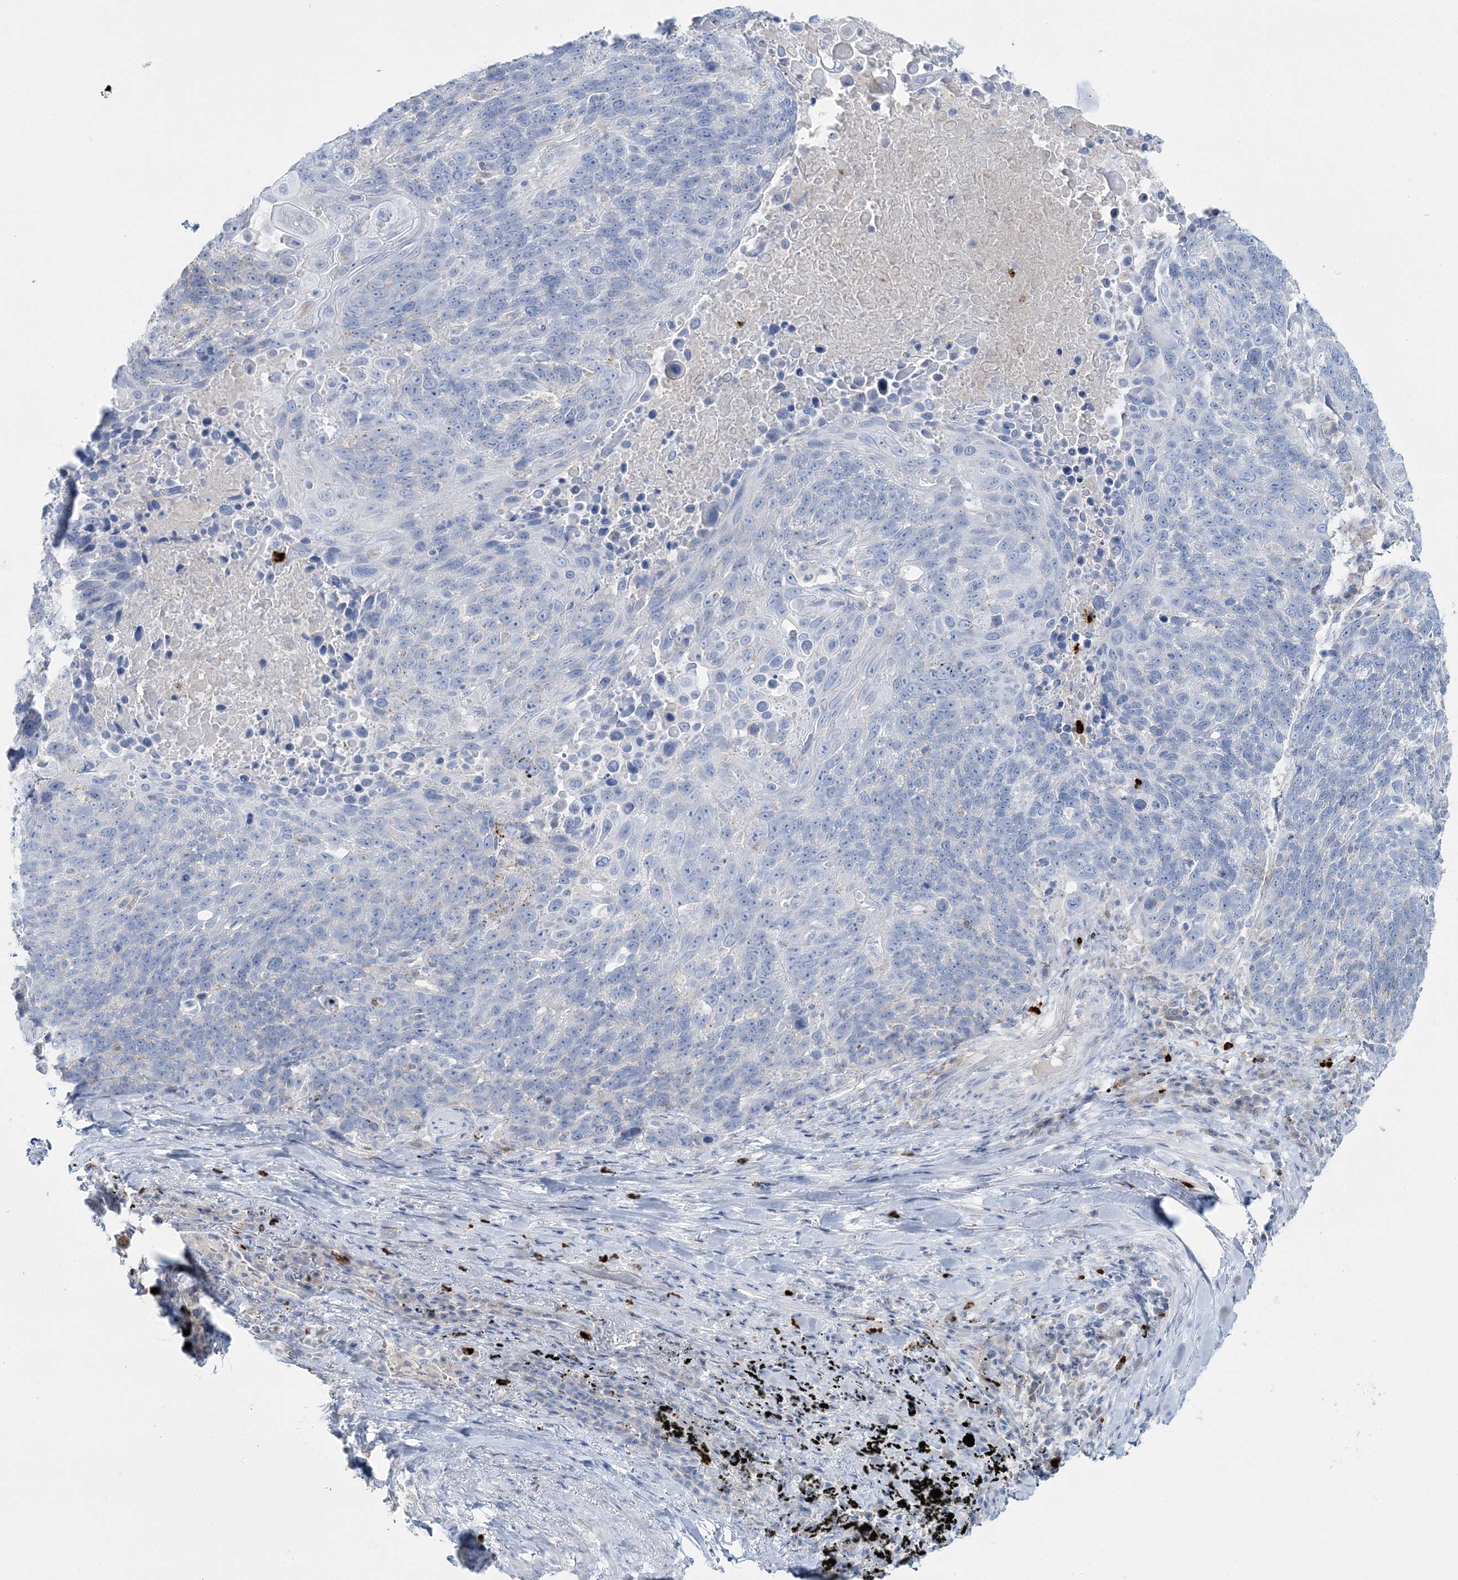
{"staining": {"intensity": "negative", "quantity": "none", "location": "none"}, "tissue": "lung cancer", "cell_type": "Tumor cells", "image_type": "cancer", "snomed": [{"axis": "morphology", "description": "Squamous cell carcinoma, NOS"}, {"axis": "topography", "description": "Lung"}], "caption": "Lung squamous cell carcinoma stained for a protein using immunohistochemistry (IHC) displays no positivity tumor cells.", "gene": "WDSUB1", "patient": {"sex": "male", "age": 66}}